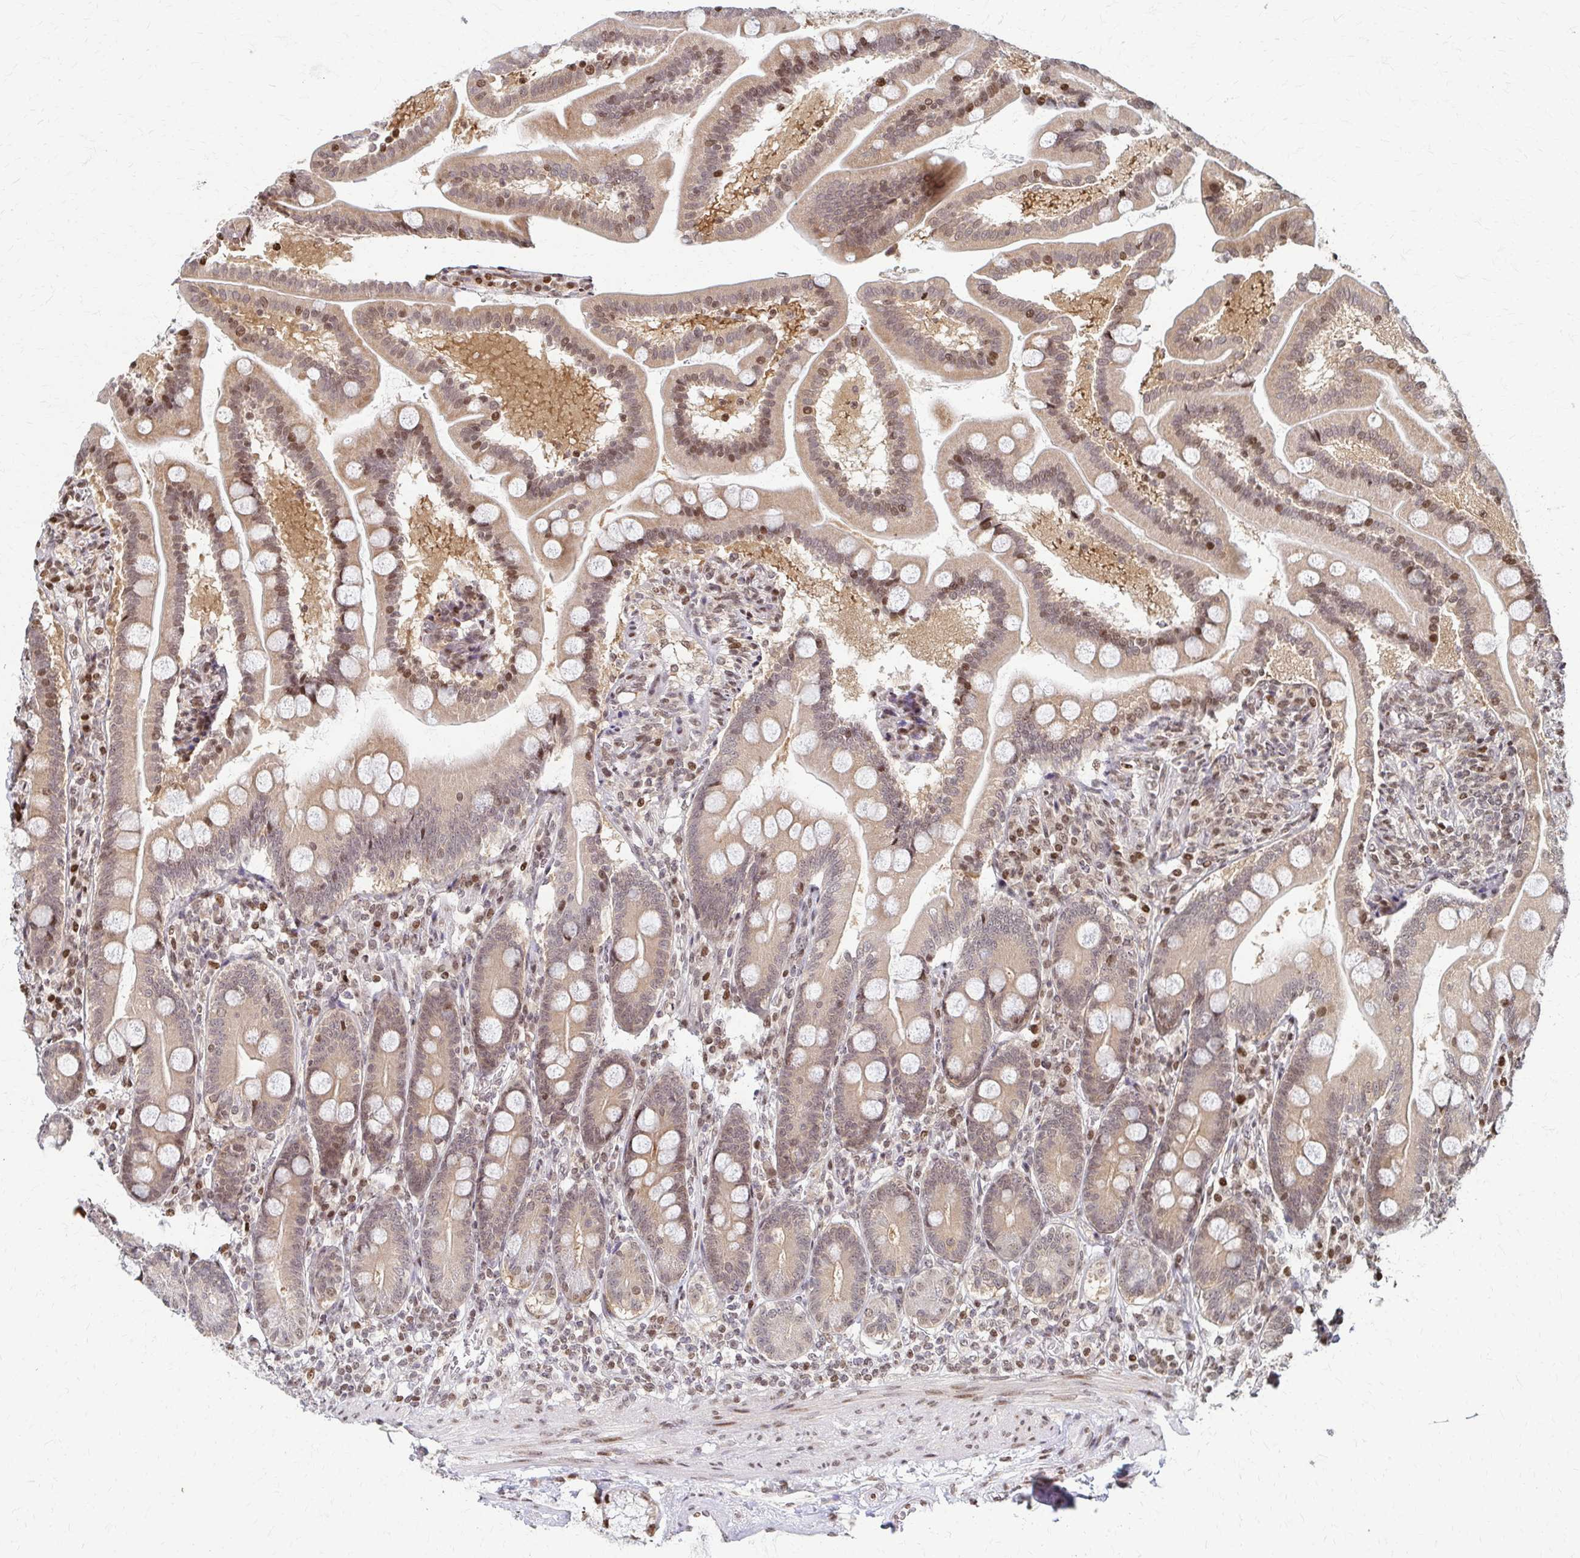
{"staining": {"intensity": "moderate", "quantity": ">75%", "location": "cytoplasmic/membranous,nuclear"}, "tissue": "duodenum", "cell_type": "Glandular cells", "image_type": "normal", "snomed": [{"axis": "morphology", "description": "Normal tissue, NOS"}, {"axis": "topography", "description": "Duodenum"}], "caption": "This histopathology image exhibits immunohistochemistry staining of unremarkable duodenum, with medium moderate cytoplasmic/membranous,nuclear positivity in about >75% of glandular cells.", "gene": "PSMD7", "patient": {"sex": "female", "age": 67}}